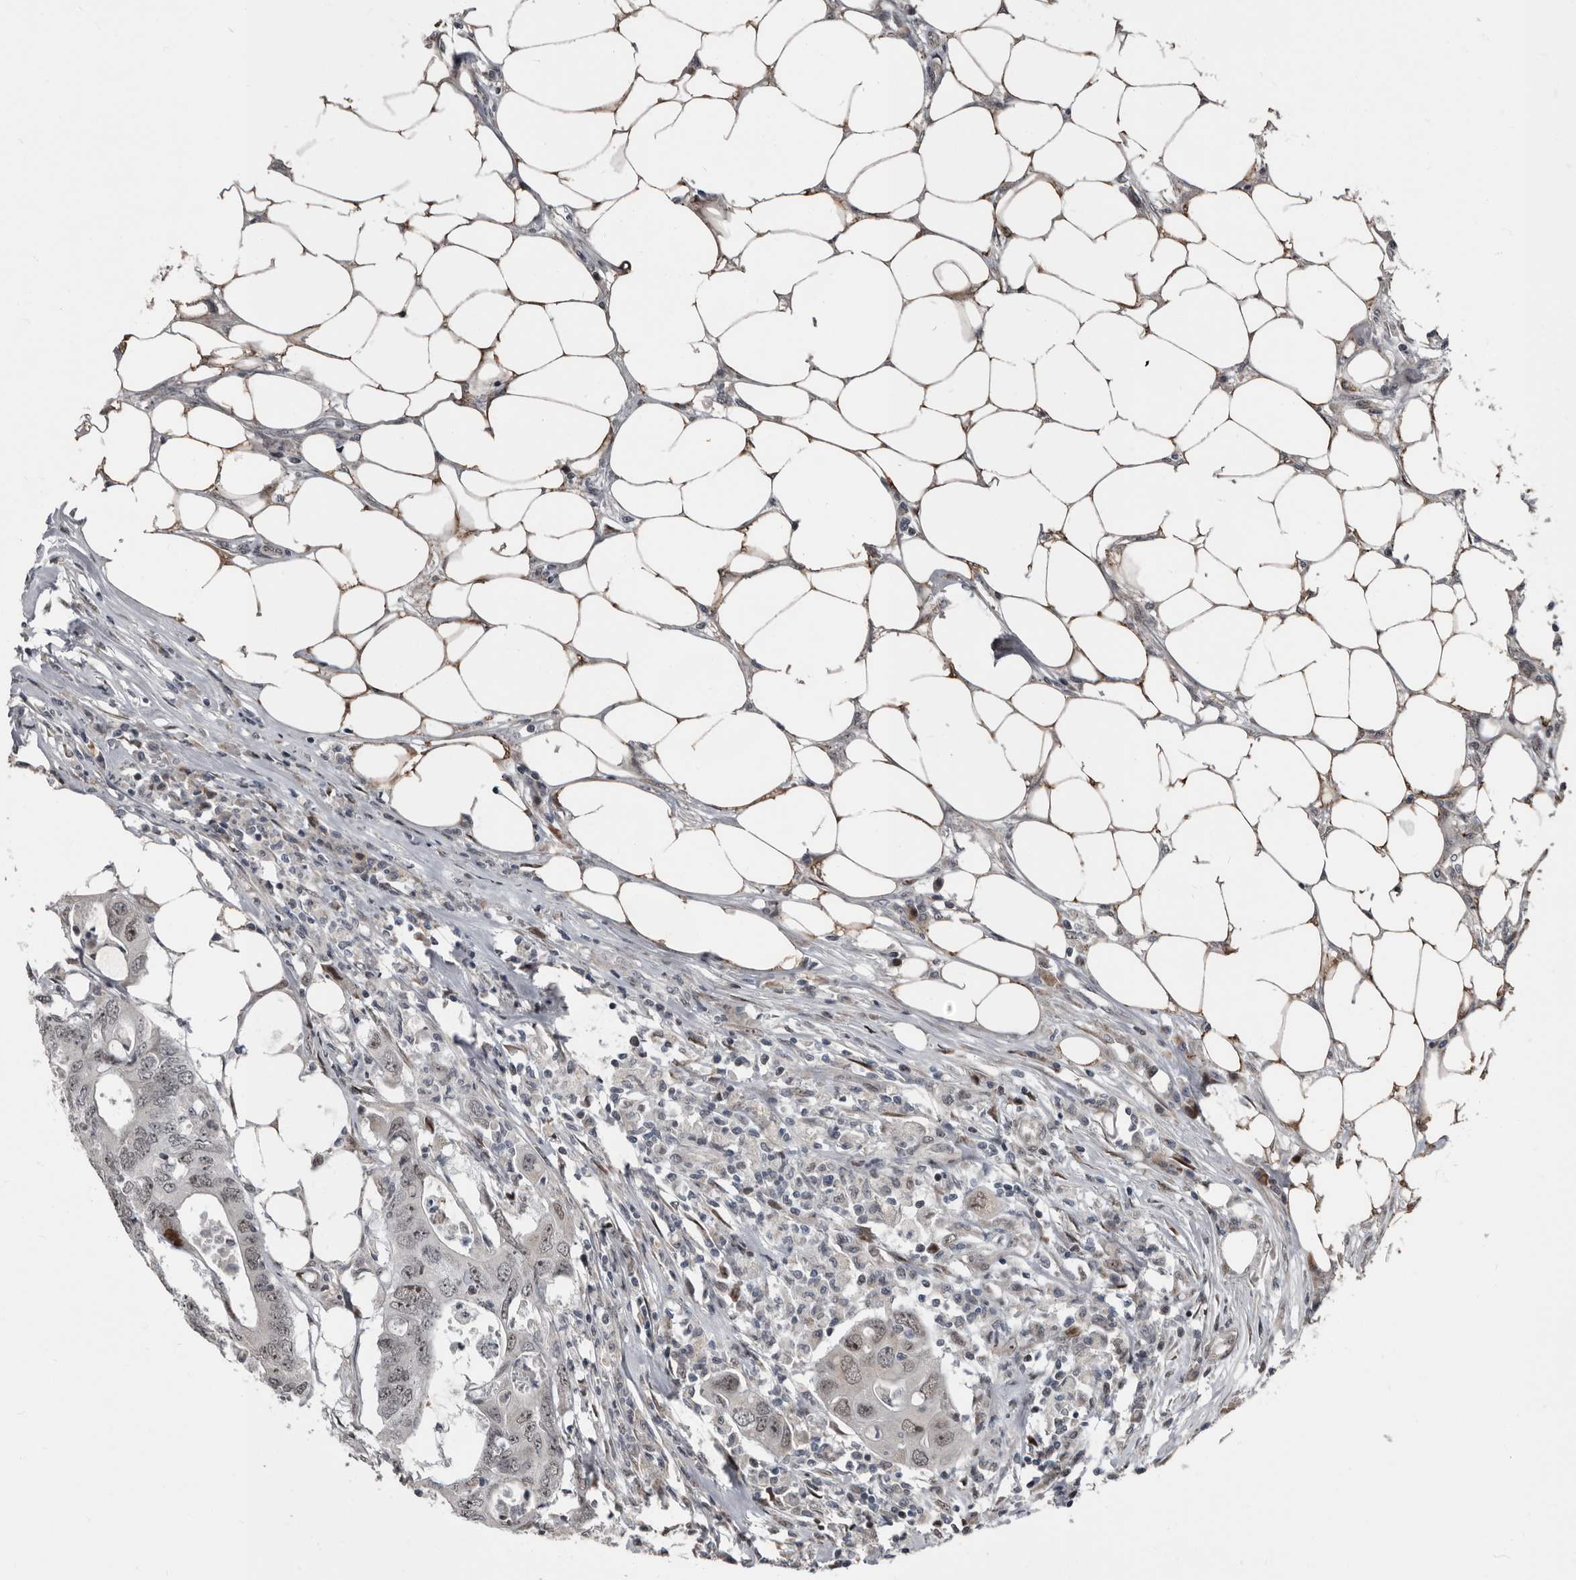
{"staining": {"intensity": "weak", "quantity": ">75%", "location": "nuclear"}, "tissue": "colorectal cancer", "cell_type": "Tumor cells", "image_type": "cancer", "snomed": [{"axis": "morphology", "description": "Adenocarcinoma, NOS"}, {"axis": "topography", "description": "Colon"}], "caption": "Immunohistochemistry micrograph of human colorectal cancer (adenocarcinoma) stained for a protein (brown), which shows low levels of weak nuclear positivity in about >75% of tumor cells.", "gene": "CHD1L", "patient": {"sex": "male", "age": 71}}